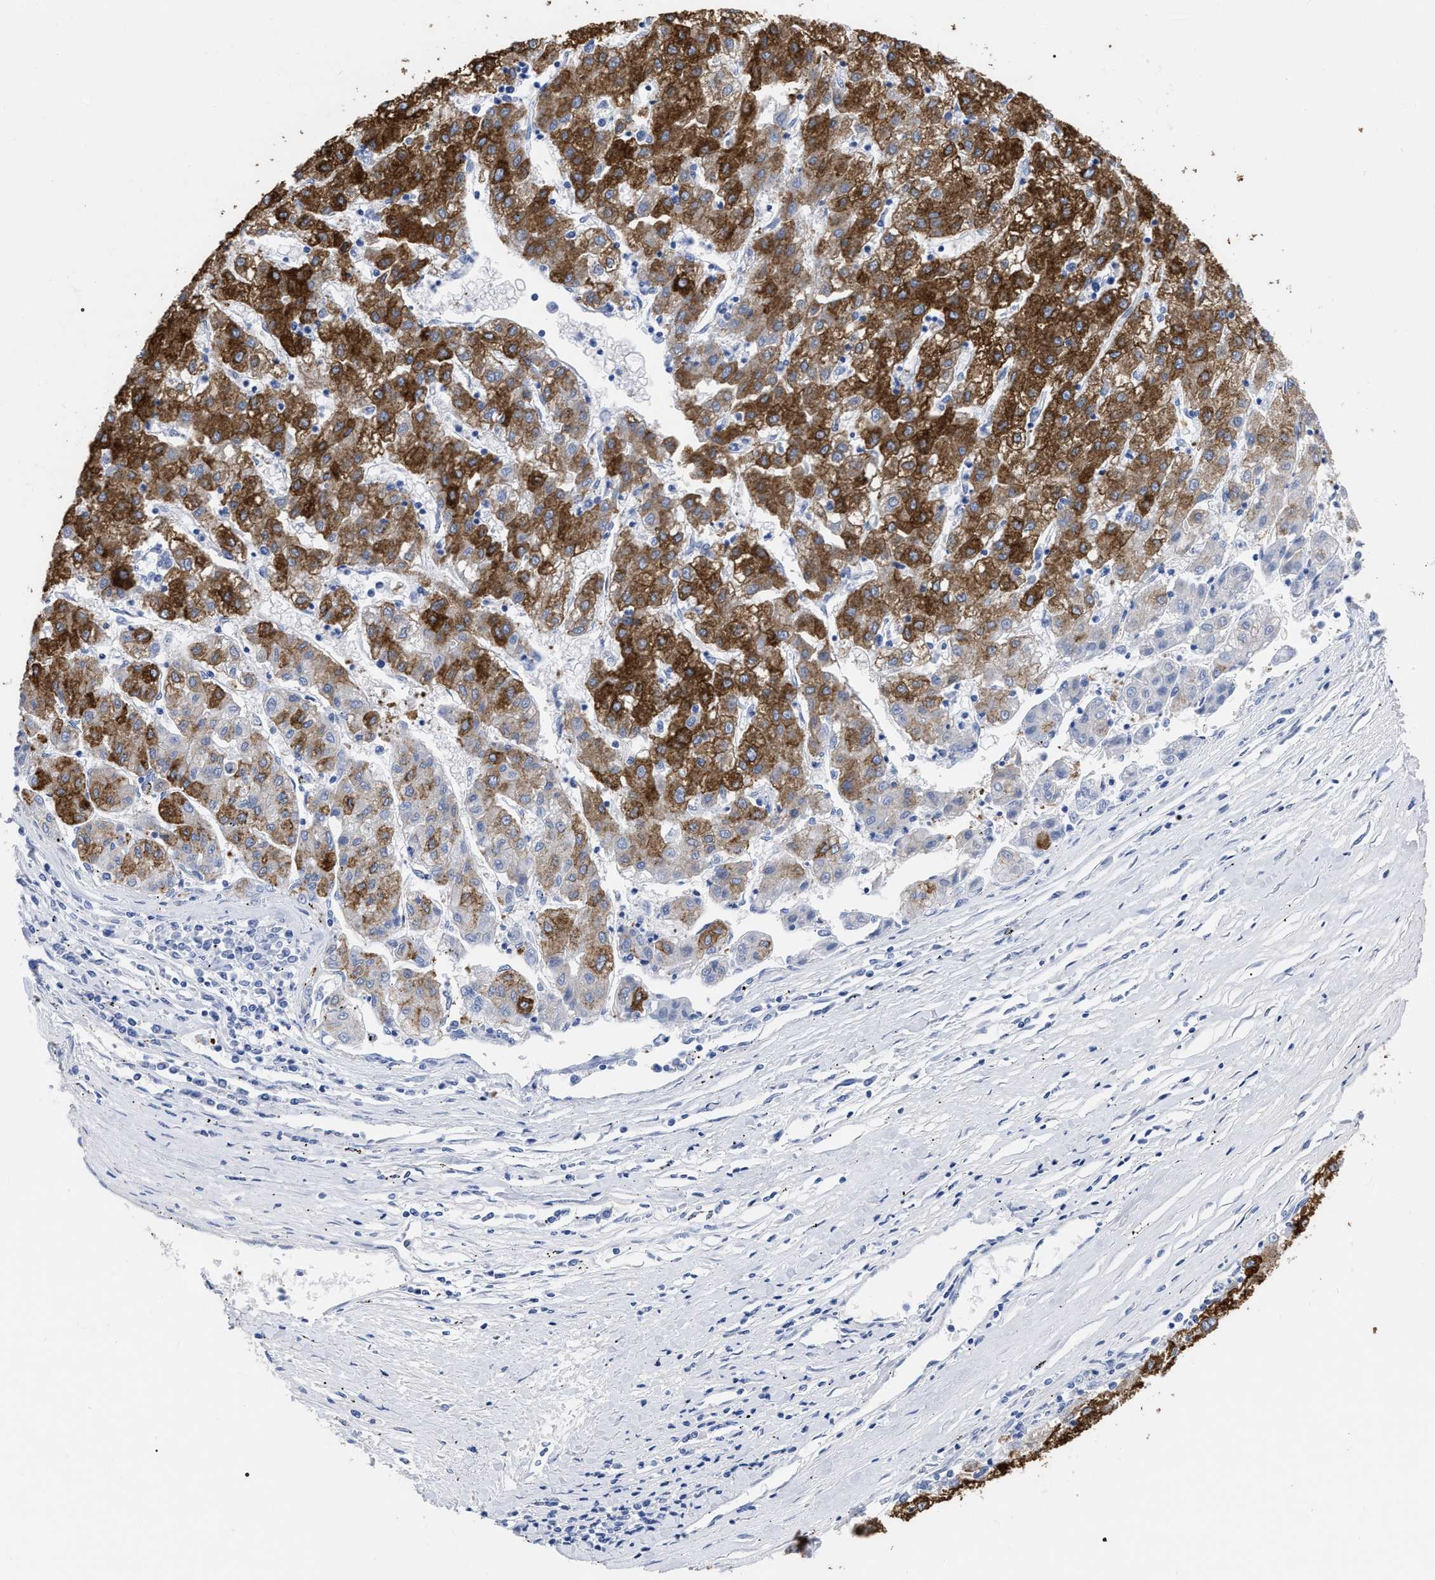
{"staining": {"intensity": "strong", "quantity": ">75%", "location": "cytoplasmic/membranous"}, "tissue": "liver cancer", "cell_type": "Tumor cells", "image_type": "cancer", "snomed": [{"axis": "morphology", "description": "Carcinoma, Hepatocellular, NOS"}, {"axis": "topography", "description": "Liver"}], "caption": "The immunohistochemical stain shows strong cytoplasmic/membranous staining in tumor cells of liver hepatocellular carcinoma tissue.", "gene": "ANXA13", "patient": {"sex": "male", "age": 72}}